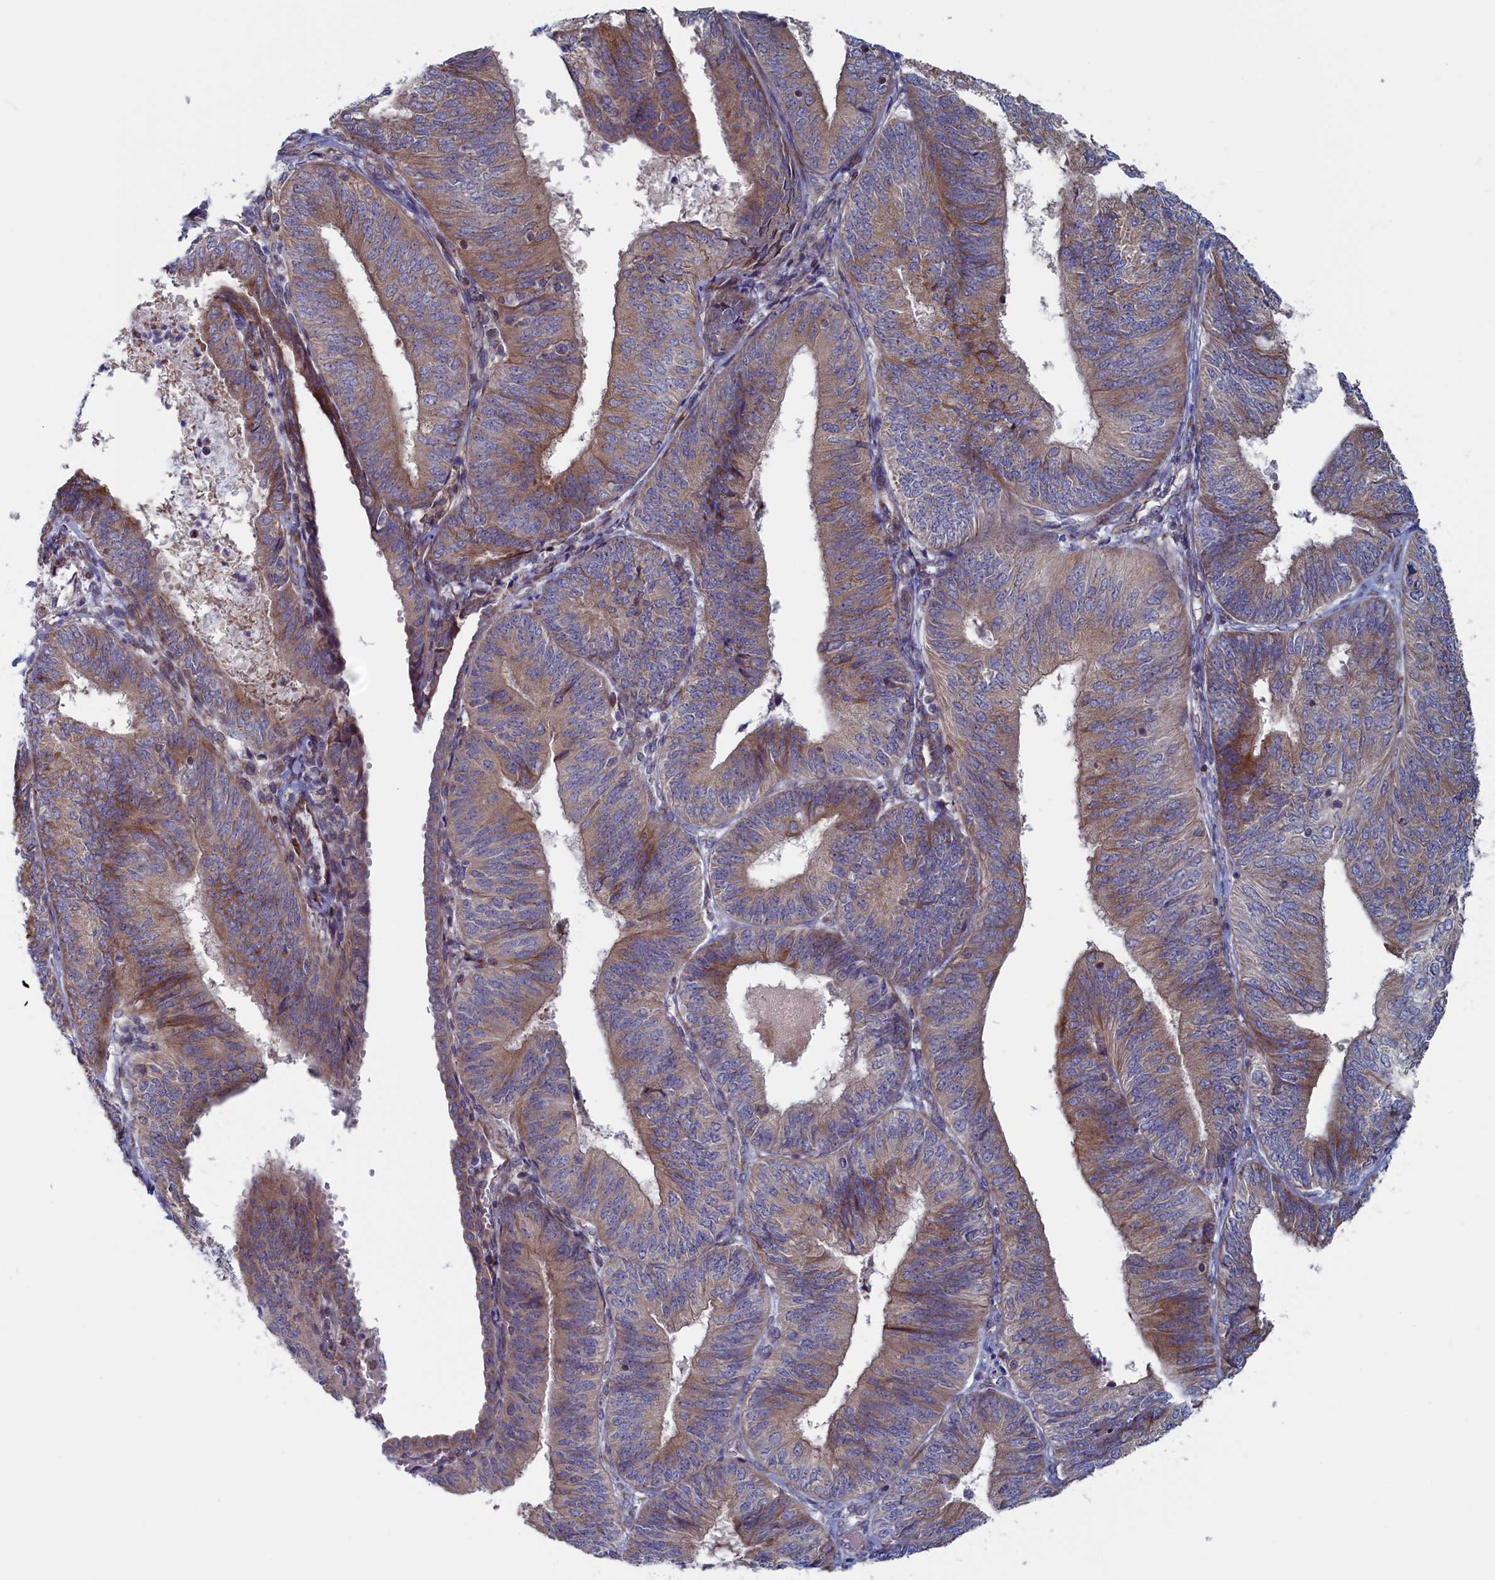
{"staining": {"intensity": "weak", "quantity": "25%-75%", "location": "cytoplasmic/membranous"}, "tissue": "endometrial cancer", "cell_type": "Tumor cells", "image_type": "cancer", "snomed": [{"axis": "morphology", "description": "Adenocarcinoma, NOS"}, {"axis": "topography", "description": "Endometrium"}], "caption": "This micrograph displays adenocarcinoma (endometrial) stained with IHC to label a protein in brown. The cytoplasmic/membranous of tumor cells show weak positivity for the protein. Nuclei are counter-stained blue.", "gene": "MTFMT", "patient": {"sex": "female", "age": 58}}